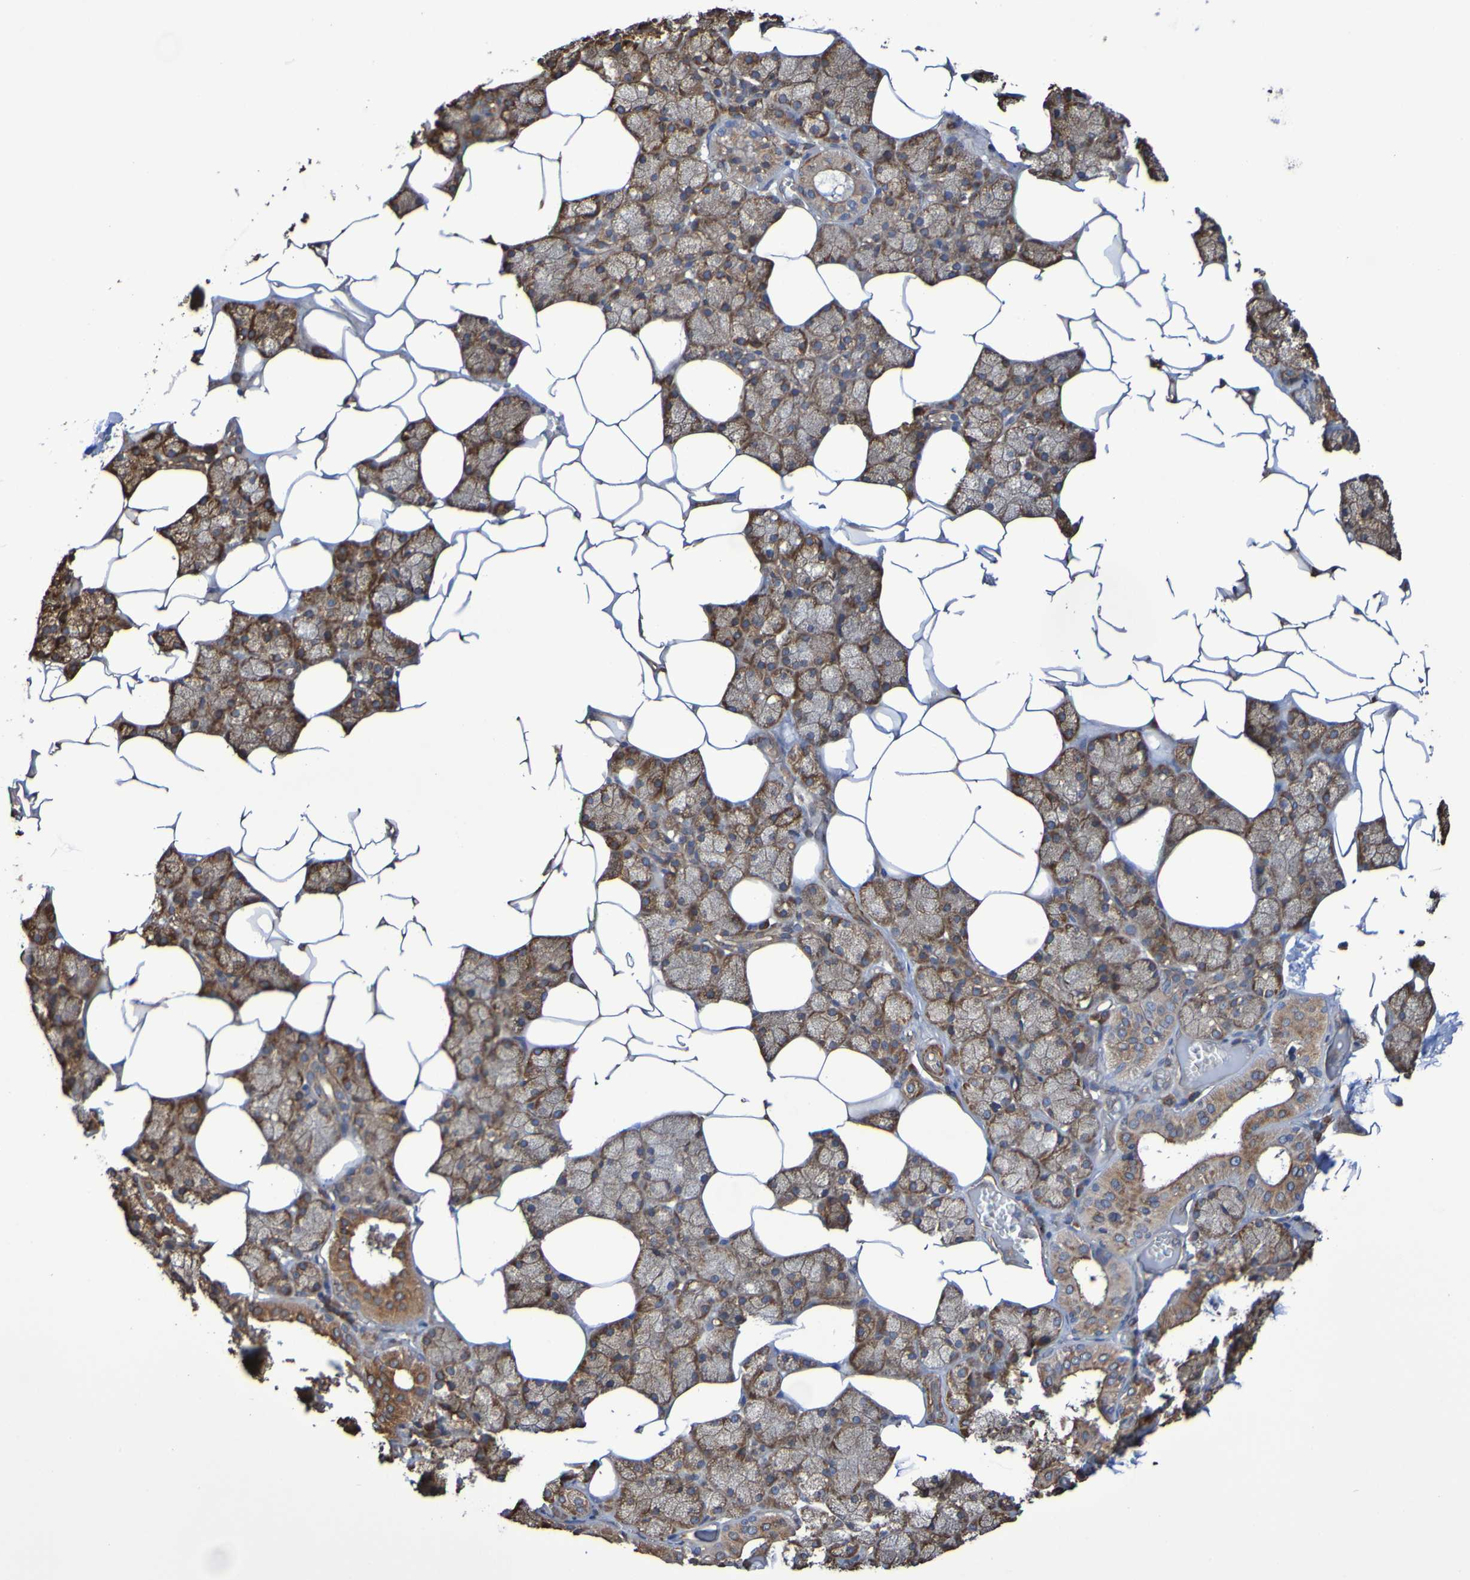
{"staining": {"intensity": "moderate", "quantity": ">75%", "location": "cytoplasmic/membranous"}, "tissue": "salivary gland", "cell_type": "Glandular cells", "image_type": "normal", "snomed": [{"axis": "morphology", "description": "Normal tissue, NOS"}, {"axis": "topography", "description": "Salivary gland"}], "caption": "Salivary gland was stained to show a protein in brown. There is medium levels of moderate cytoplasmic/membranous positivity in about >75% of glandular cells. The staining was performed using DAB to visualize the protein expression in brown, while the nuclei were stained in blue with hematoxylin (Magnification: 20x).", "gene": "RAB11A", "patient": {"sex": "male", "age": 62}}